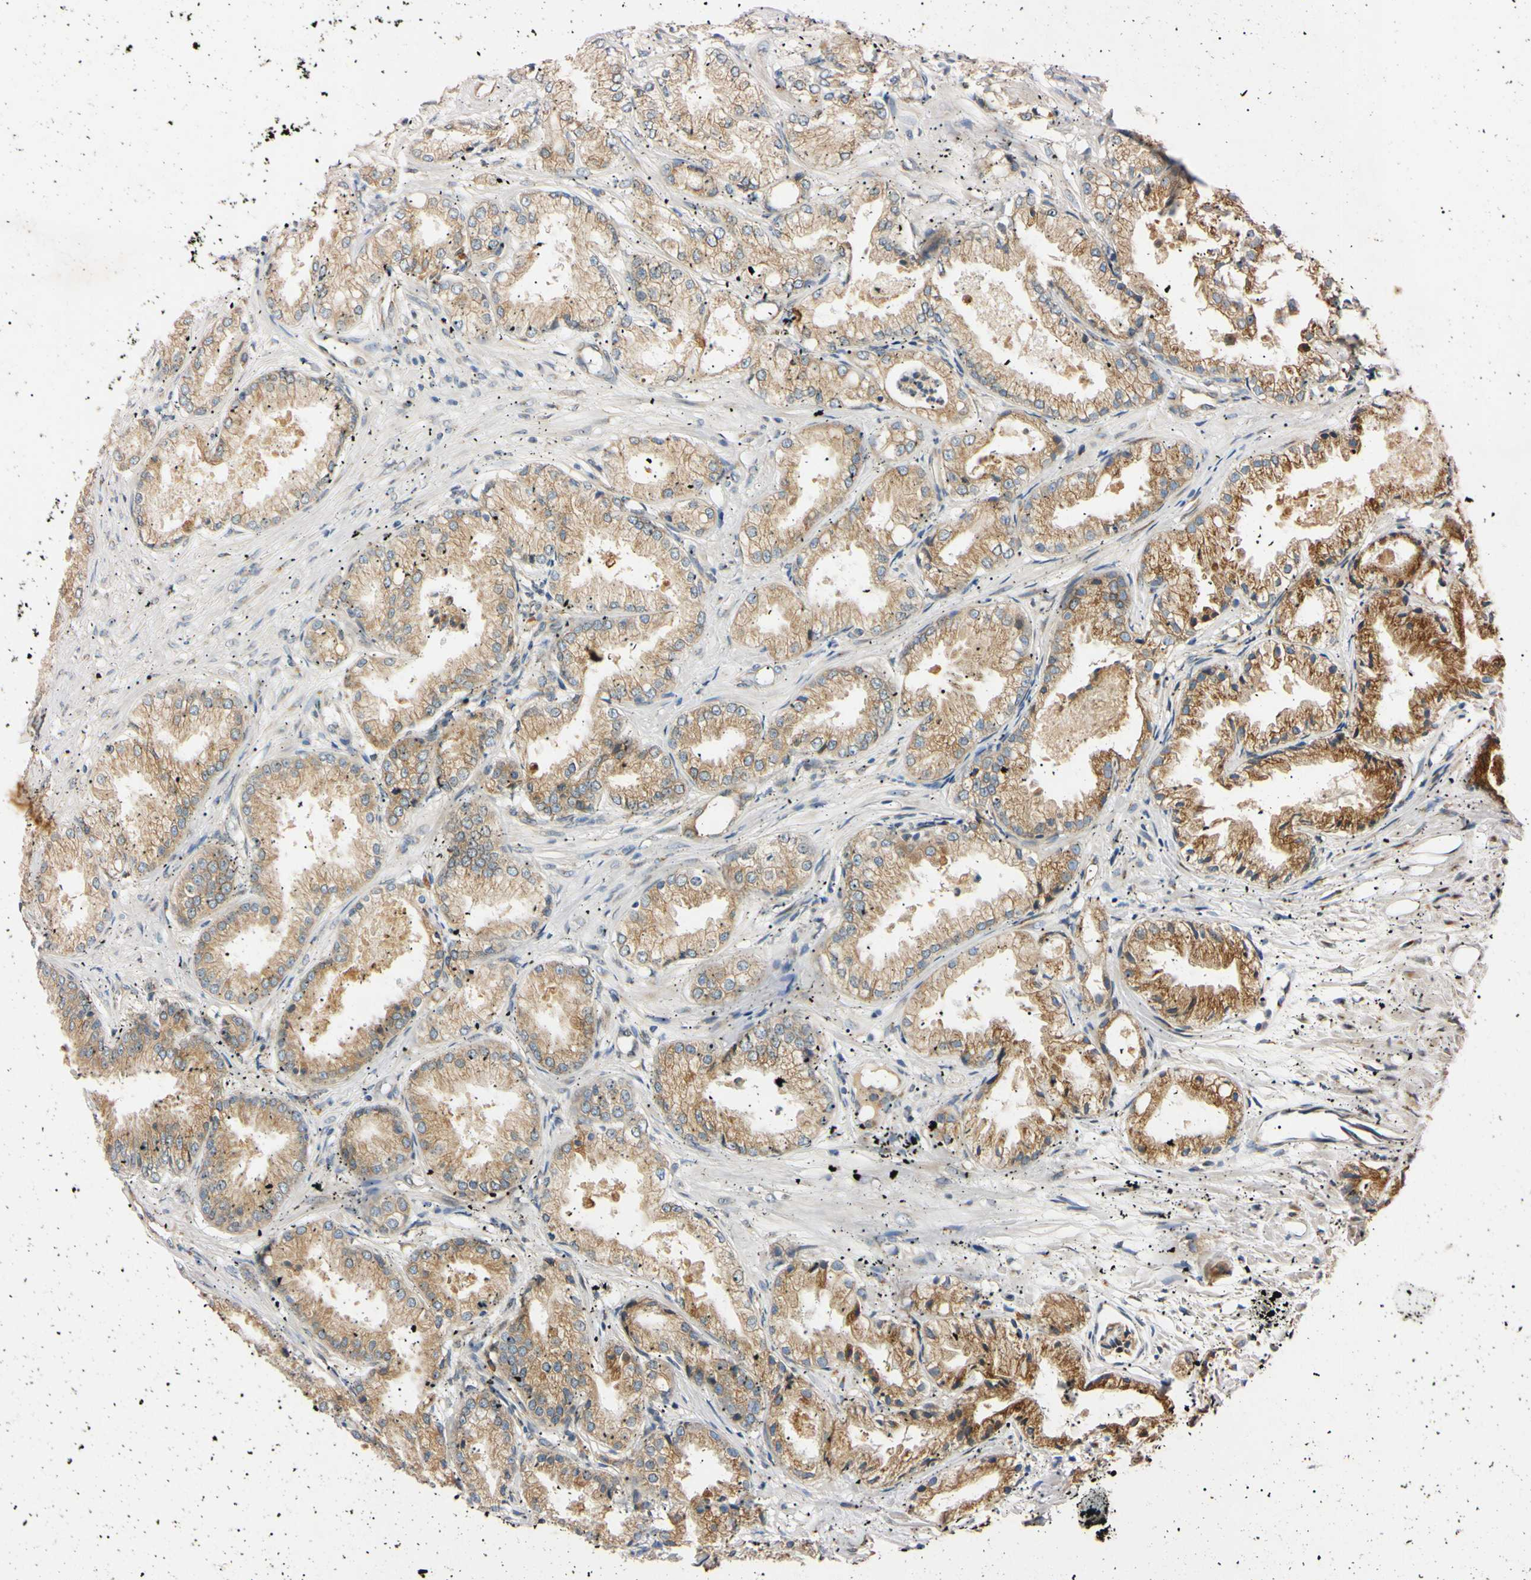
{"staining": {"intensity": "moderate", "quantity": ">75%", "location": "cytoplasmic/membranous"}, "tissue": "prostate cancer", "cell_type": "Tumor cells", "image_type": "cancer", "snomed": [{"axis": "morphology", "description": "Adenocarcinoma, Low grade"}, {"axis": "topography", "description": "Prostate"}], "caption": "Immunohistochemical staining of adenocarcinoma (low-grade) (prostate) reveals medium levels of moderate cytoplasmic/membranous protein expression in about >75% of tumor cells.", "gene": "IER3IP1", "patient": {"sex": "male", "age": 72}}